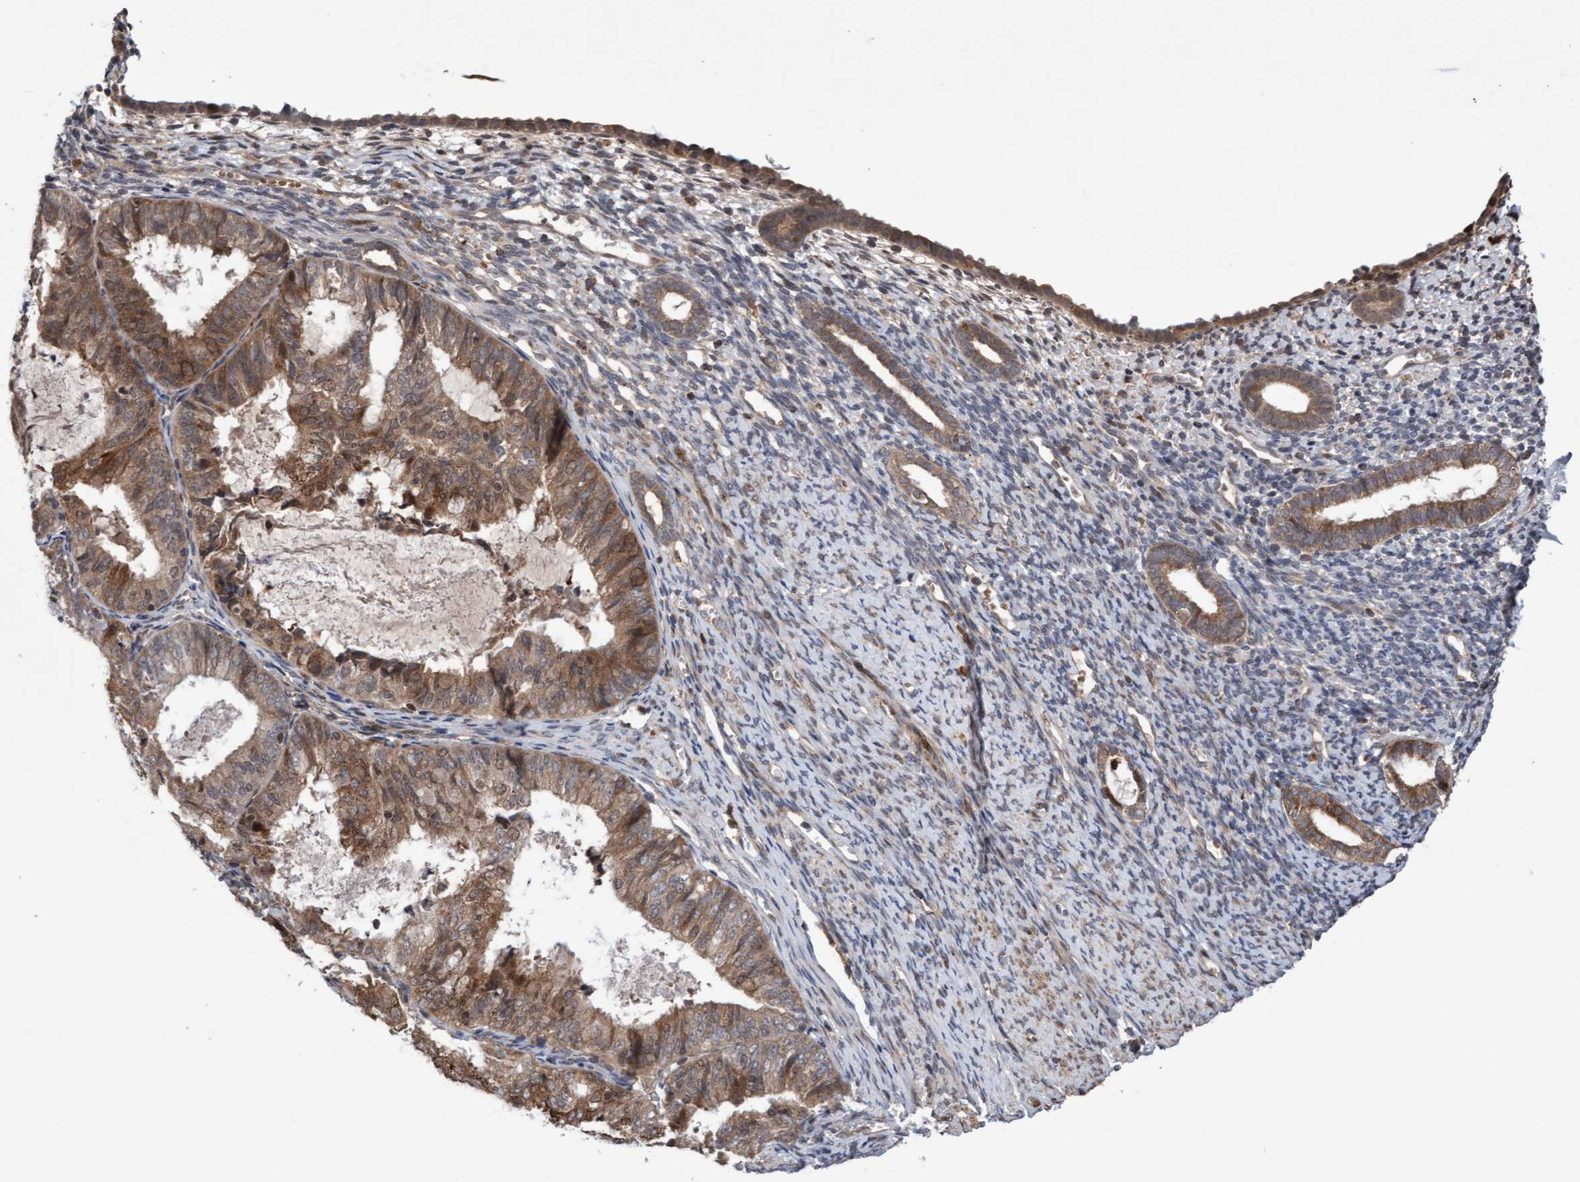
{"staining": {"intensity": "moderate", "quantity": "25%-75%", "location": "cytoplasmic/membranous"}, "tissue": "endometrium", "cell_type": "Cells in endometrial stroma", "image_type": "normal", "snomed": [{"axis": "morphology", "description": "Normal tissue, NOS"}, {"axis": "morphology", "description": "Adenocarcinoma, NOS"}, {"axis": "topography", "description": "Endometrium"}], "caption": "A high-resolution histopathology image shows immunohistochemistry (IHC) staining of benign endometrium, which exhibits moderate cytoplasmic/membranous expression in approximately 25%-75% of cells in endometrial stroma.", "gene": "PECR", "patient": {"sex": "female", "age": 57}}